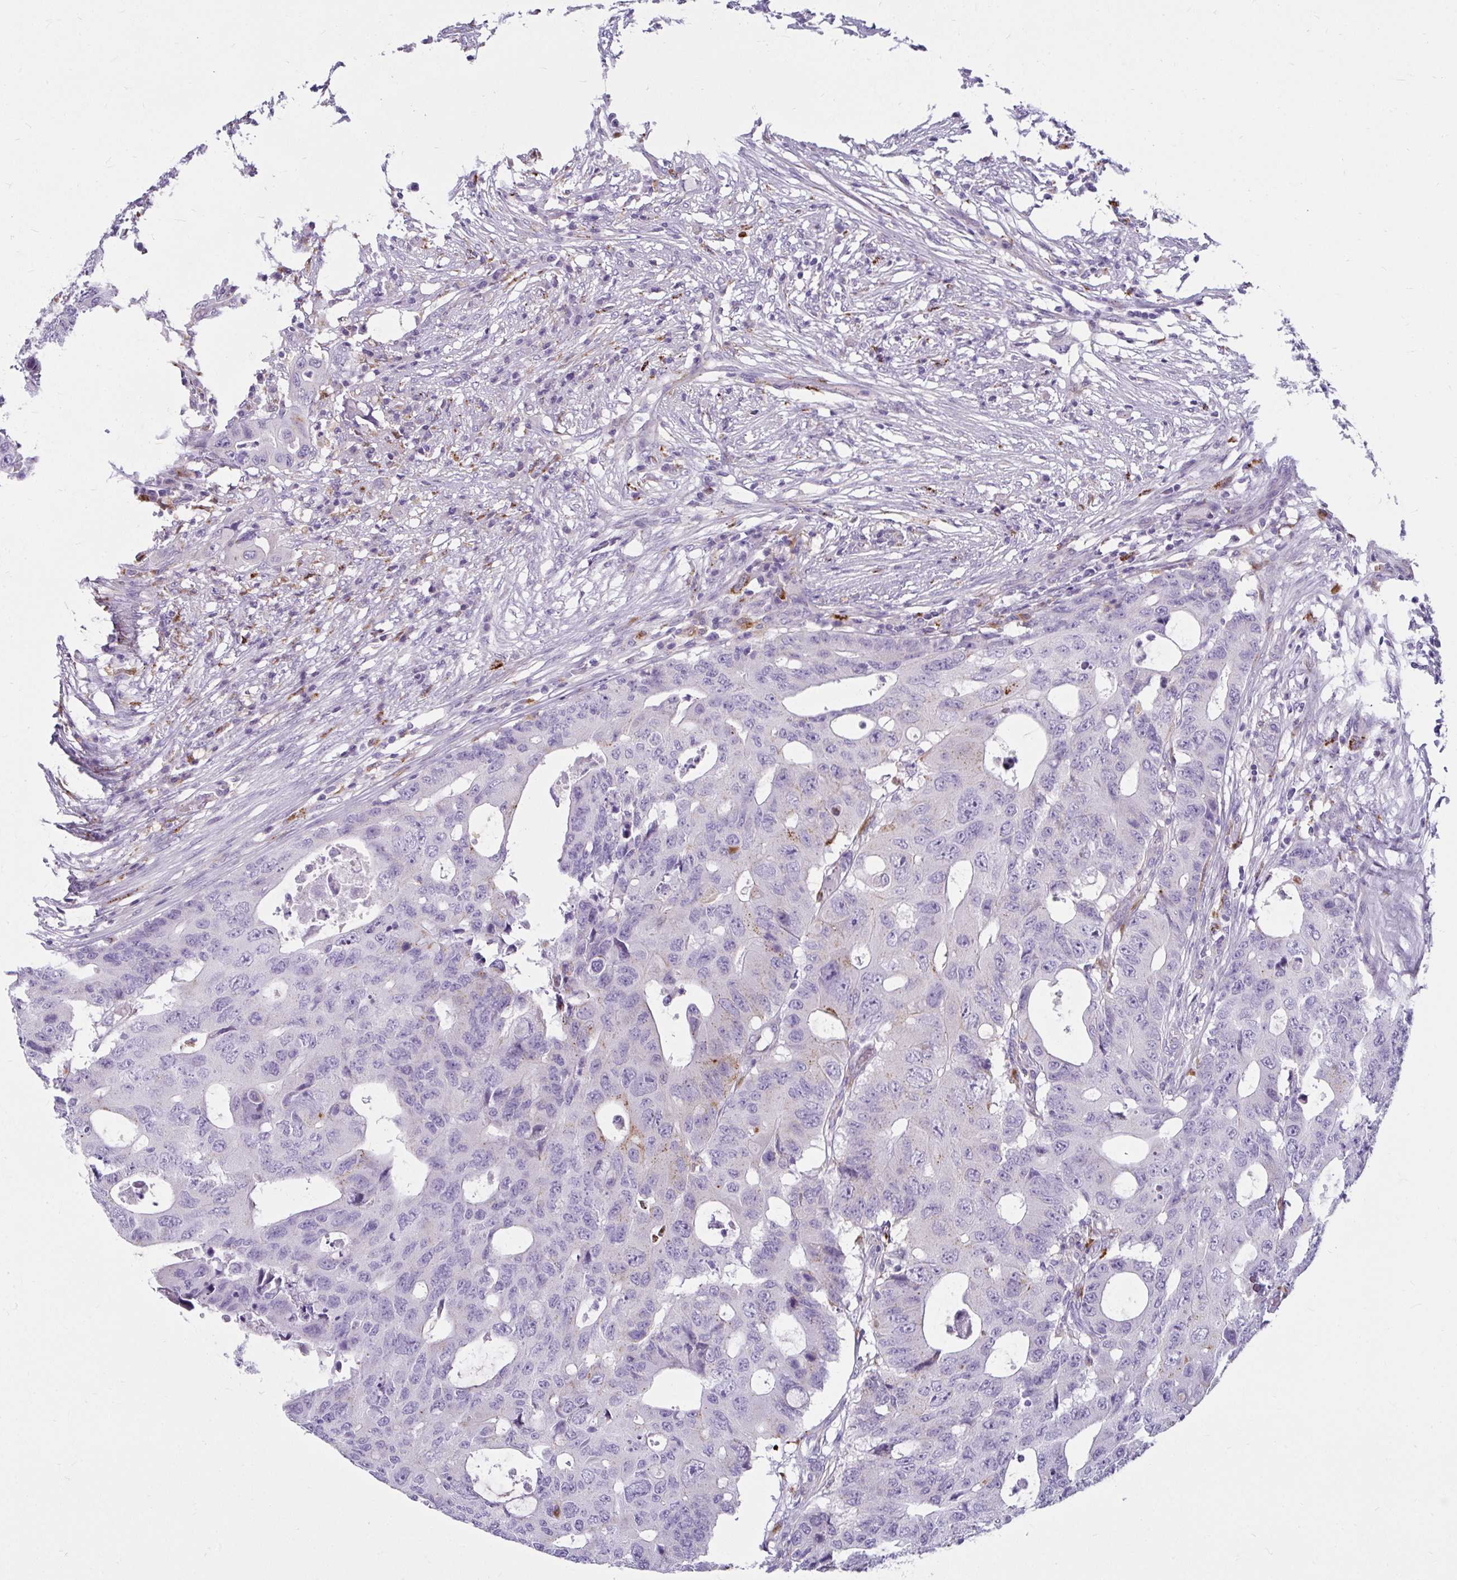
{"staining": {"intensity": "negative", "quantity": "none", "location": "none"}, "tissue": "colorectal cancer", "cell_type": "Tumor cells", "image_type": "cancer", "snomed": [{"axis": "morphology", "description": "Adenocarcinoma, NOS"}, {"axis": "topography", "description": "Colon"}], "caption": "The histopathology image exhibits no staining of tumor cells in adenocarcinoma (colorectal).", "gene": "CTSZ", "patient": {"sex": "male", "age": 71}}